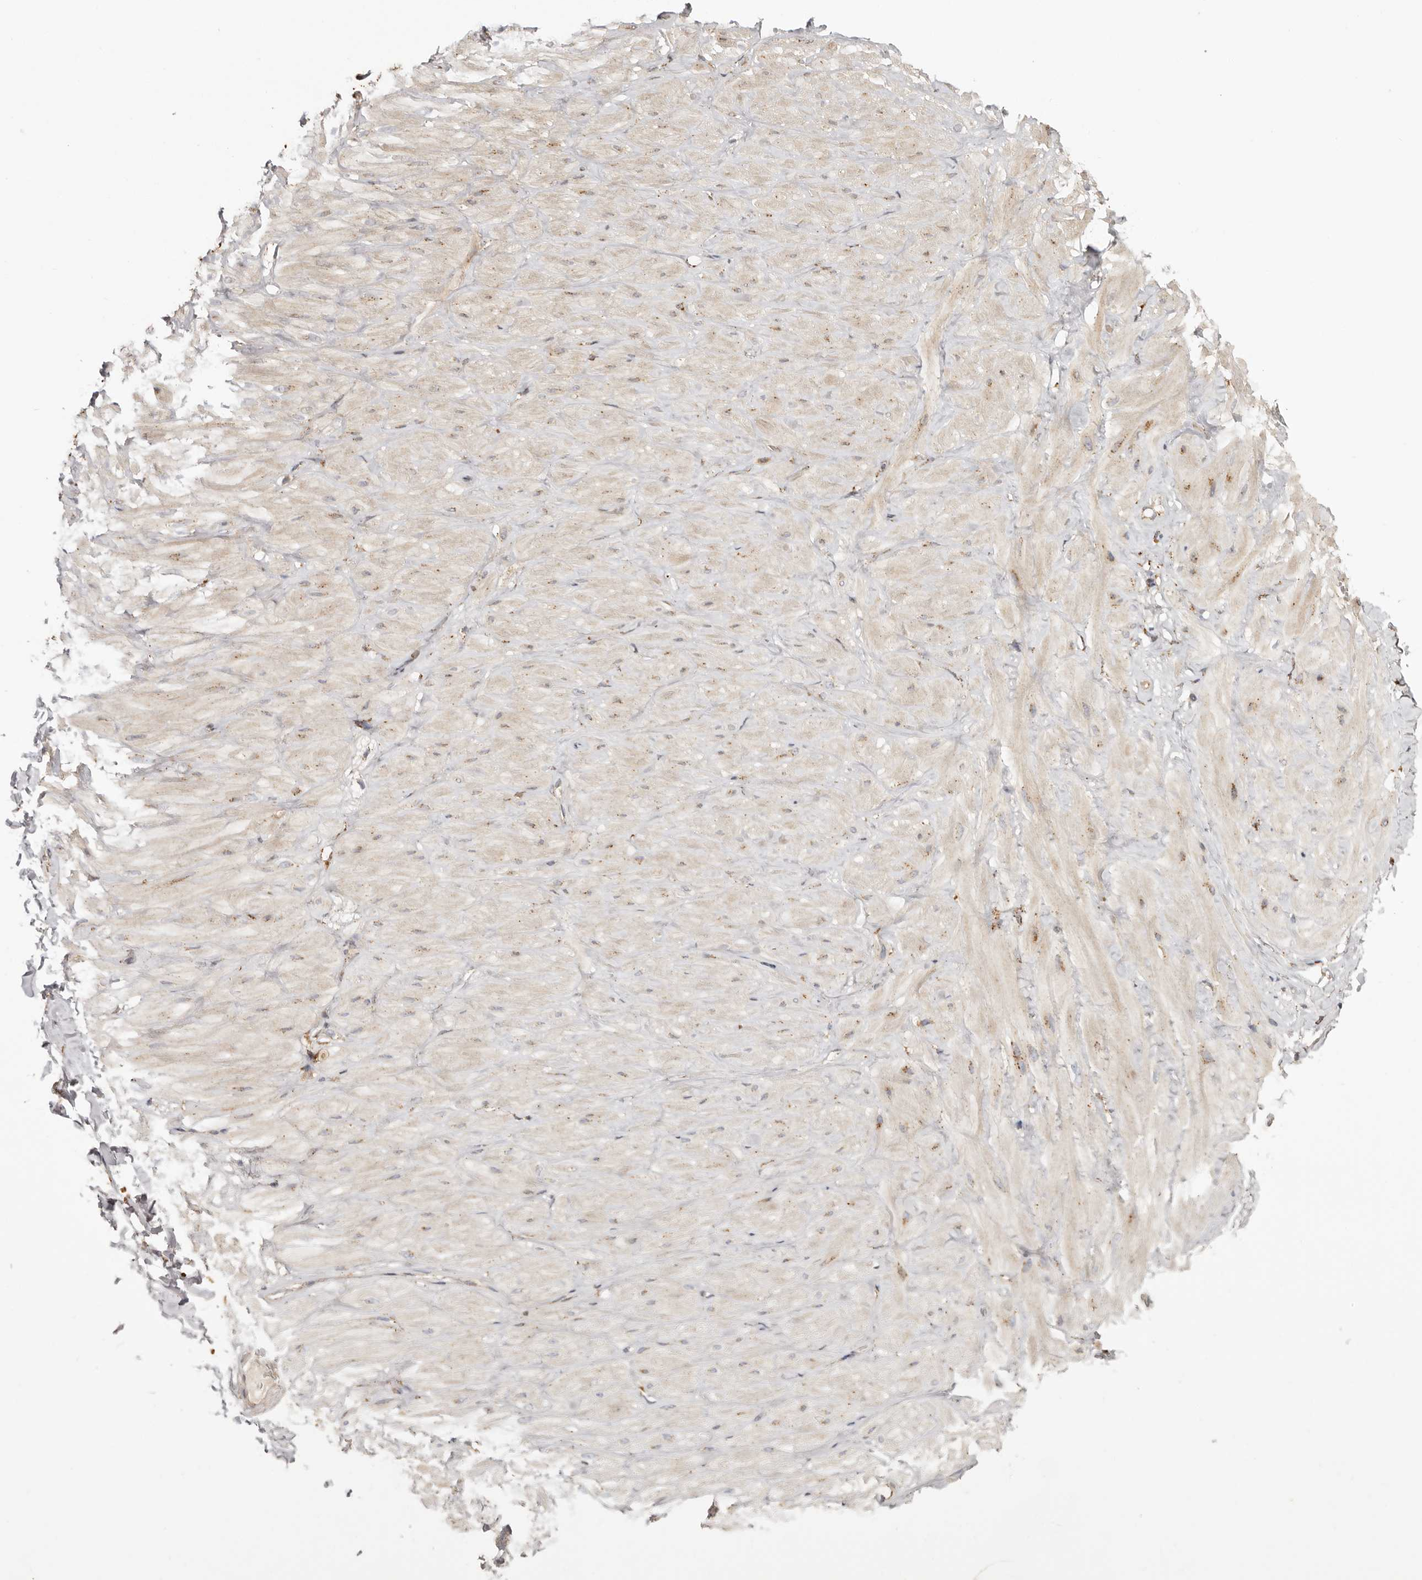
{"staining": {"intensity": "negative", "quantity": "<25%", "location": "none"}, "tissue": "adipose tissue", "cell_type": "Adipocytes", "image_type": "normal", "snomed": [{"axis": "morphology", "description": "Normal tissue, NOS"}, {"axis": "topography", "description": "Adipose tissue"}, {"axis": "topography", "description": "Vascular tissue"}, {"axis": "topography", "description": "Peripheral nerve tissue"}], "caption": "The histopathology image shows no significant positivity in adipocytes of adipose tissue.", "gene": "GRN", "patient": {"sex": "male", "age": 25}}